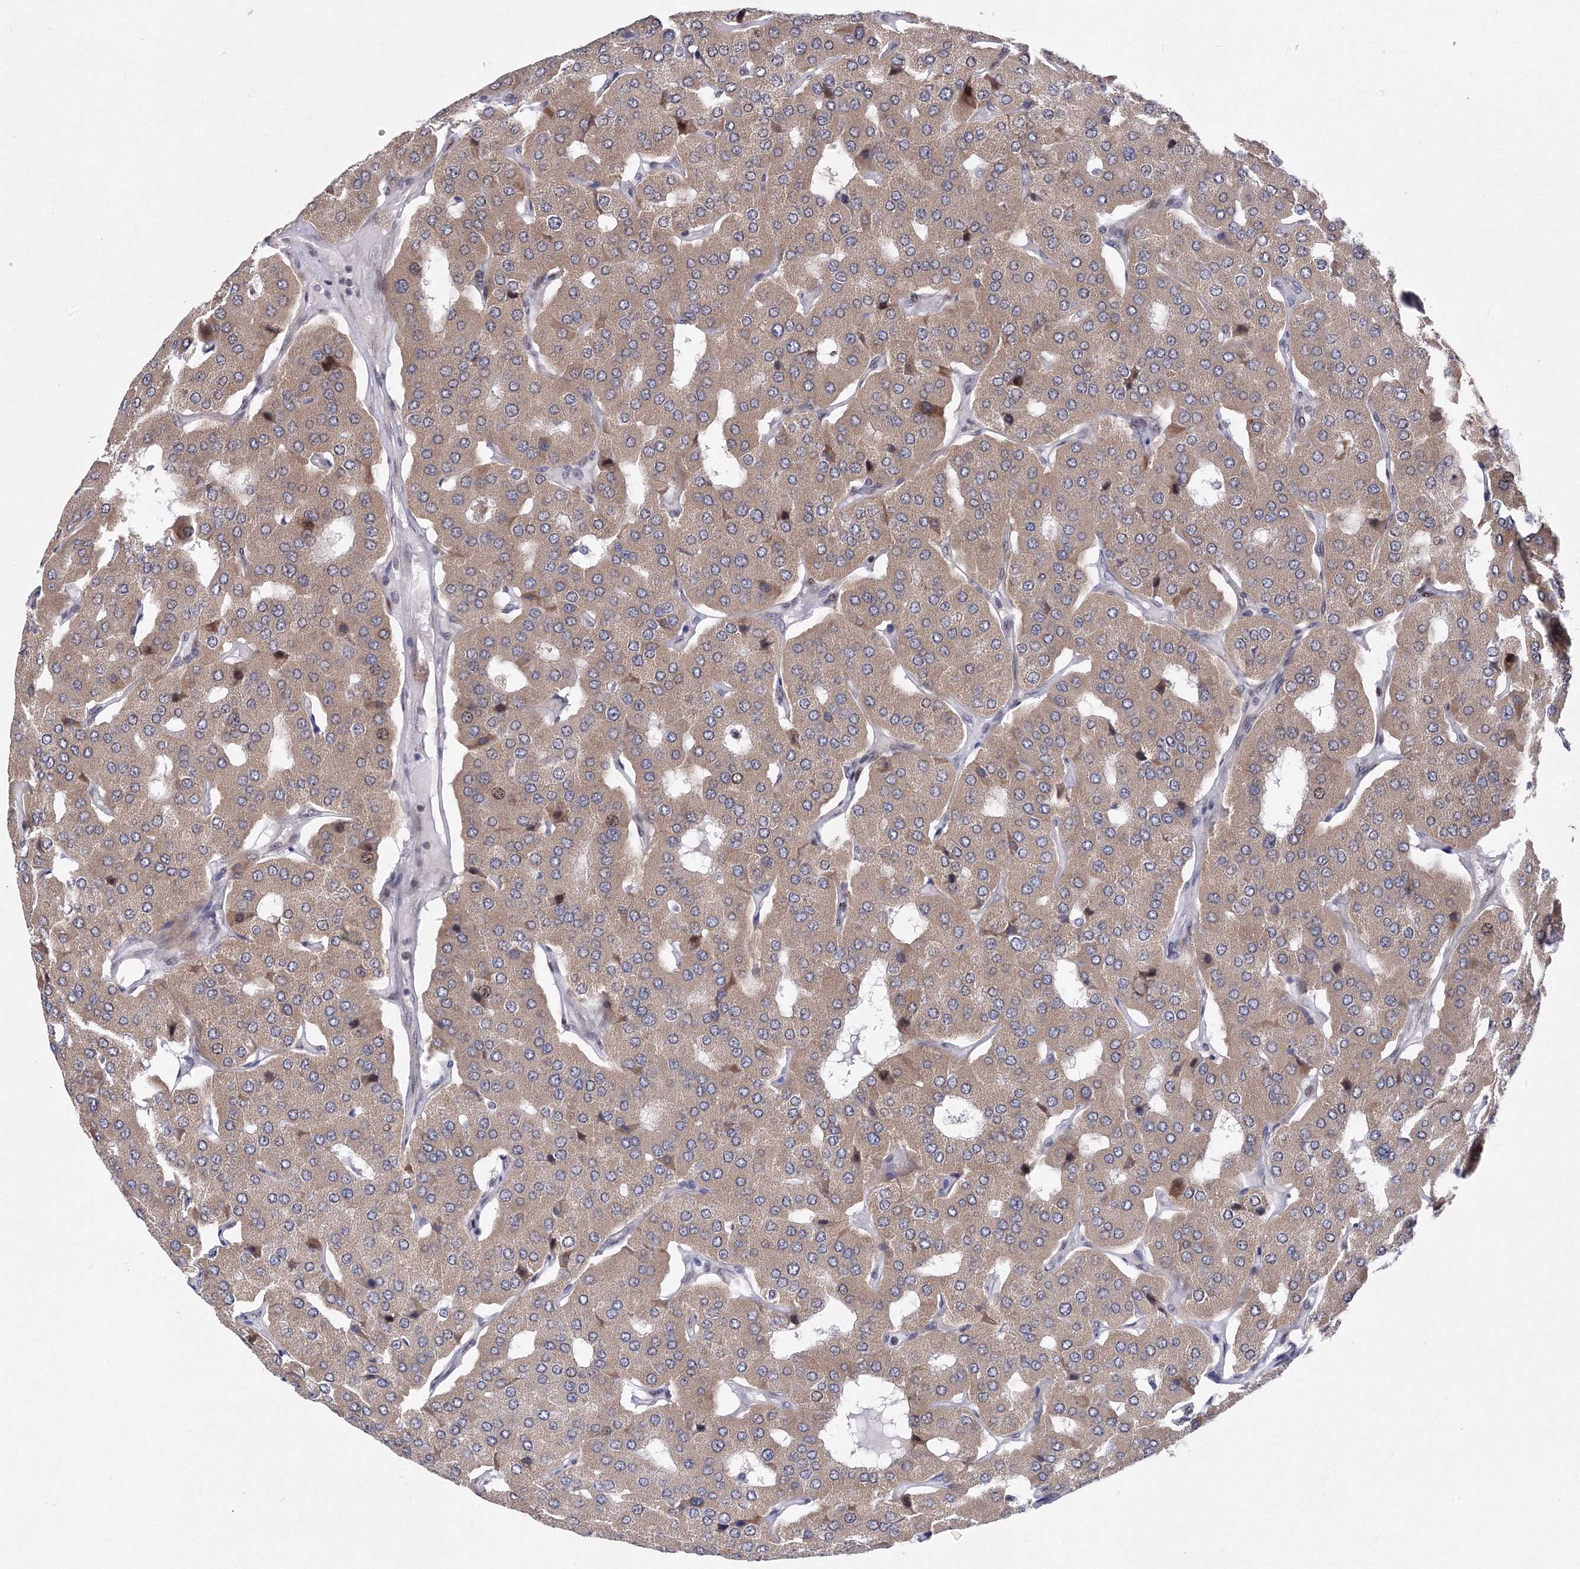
{"staining": {"intensity": "moderate", "quantity": ">75%", "location": "cytoplasmic/membranous"}, "tissue": "parathyroid gland", "cell_type": "Glandular cells", "image_type": "normal", "snomed": [{"axis": "morphology", "description": "Normal tissue, NOS"}, {"axis": "morphology", "description": "Adenoma, NOS"}, {"axis": "topography", "description": "Parathyroid gland"}], "caption": "The photomicrograph demonstrates immunohistochemical staining of benign parathyroid gland. There is moderate cytoplasmic/membranous expression is present in about >75% of glandular cells. (IHC, brightfield microscopy, high magnification).", "gene": "GPN1", "patient": {"sex": "female", "age": 86}}